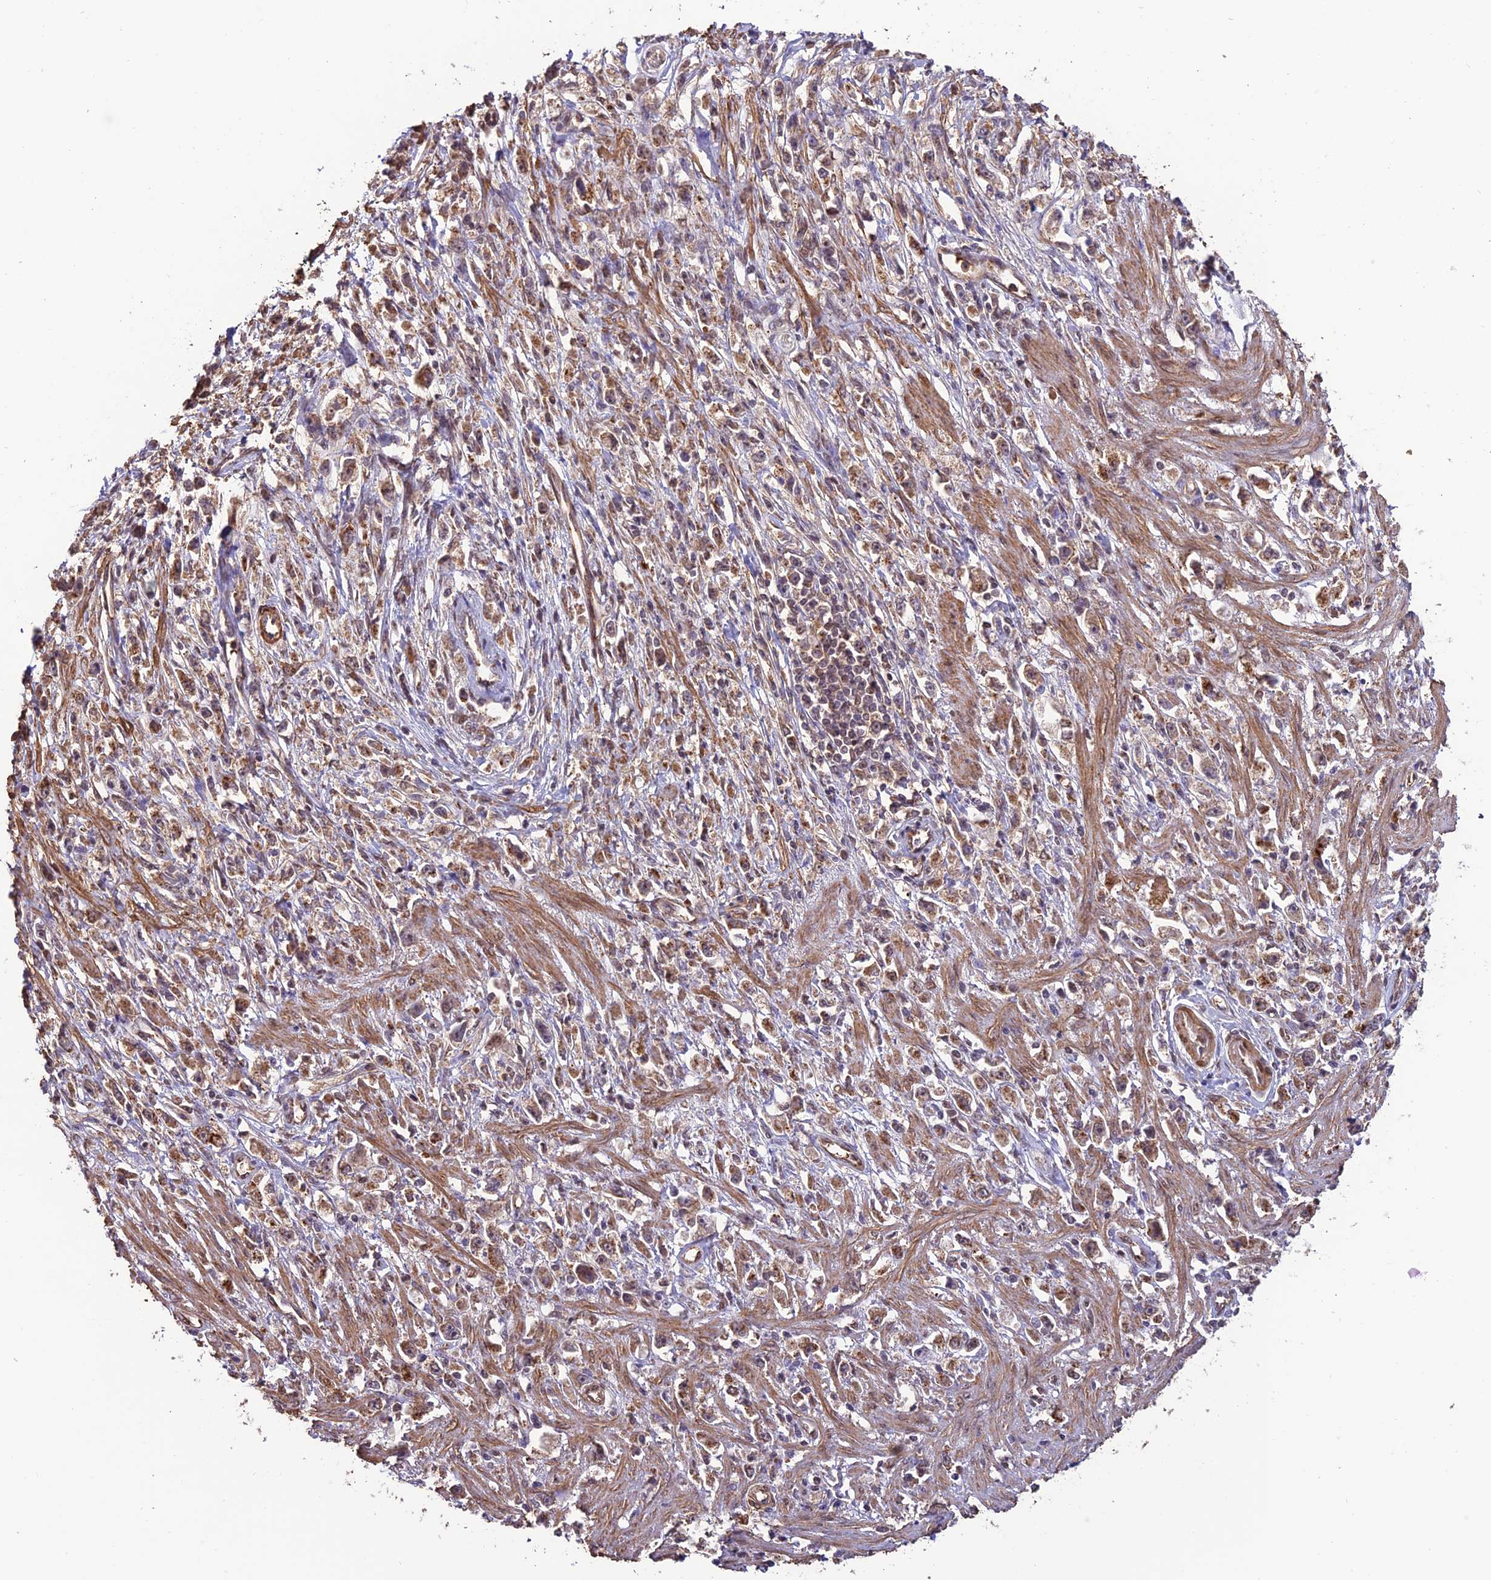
{"staining": {"intensity": "moderate", "quantity": ">75%", "location": "cytoplasmic/membranous,nuclear"}, "tissue": "stomach cancer", "cell_type": "Tumor cells", "image_type": "cancer", "snomed": [{"axis": "morphology", "description": "Adenocarcinoma, NOS"}, {"axis": "topography", "description": "Stomach"}], "caption": "Protein expression analysis of human stomach adenocarcinoma reveals moderate cytoplasmic/membranous and nuclear positivity in about >75% of tumor cells. (DAB IHC, brown staining for protein, blue staining for nuclei).", "gene": "CABIN1", "patient": {"sex": "female", "age": 59}}